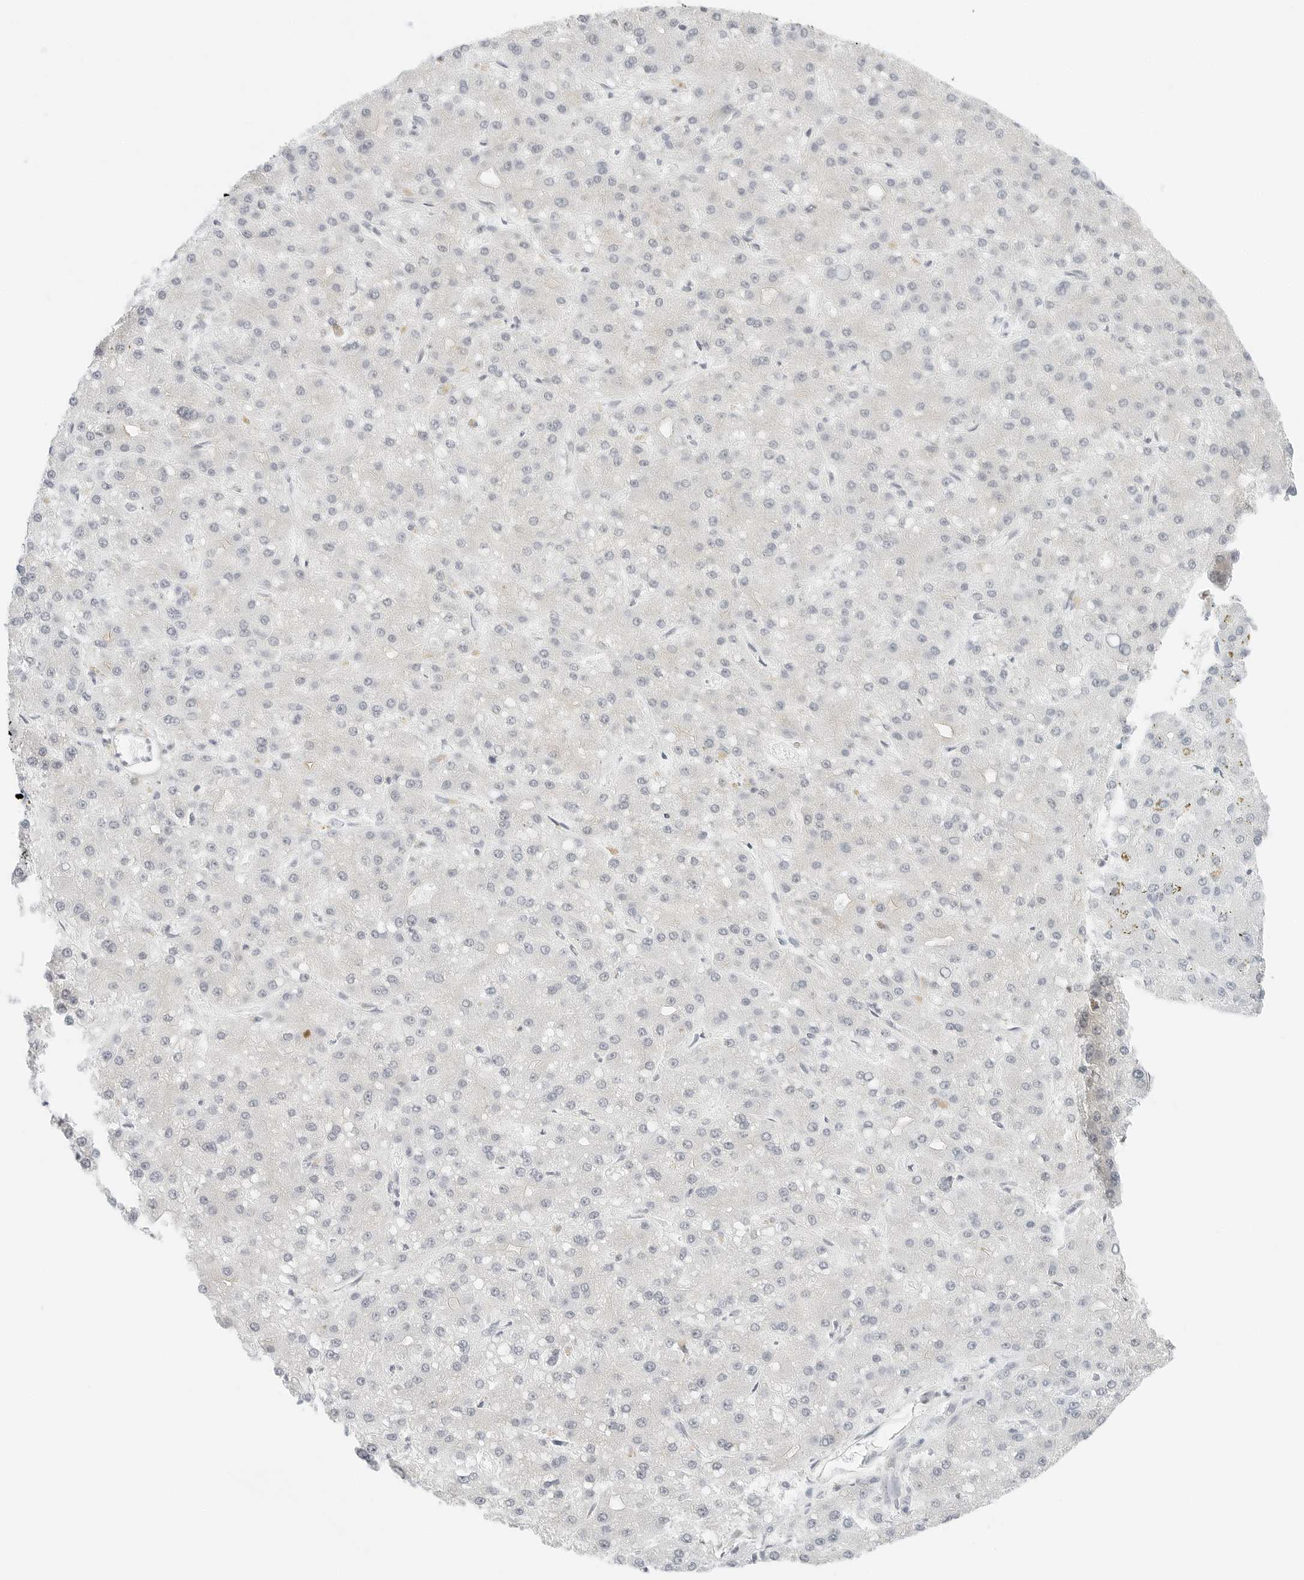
{"staining": {"intensity": "negative", "quantity": "none", "location": "none"}, "tissue": "liver cancer", "cell_type": "Tumor cells", "image_type": "cancer", "snomed": [{"axis": "morphology", "description": "Carcinoma, Hepatocellular, NOS"}, {"axis": "topography", "description": "Liver"}], "caption": "There is no significant expression in tumor cells of liver hepatocellular carcinoma. The staining was performed using DAB (3,3'-diaminobenzidine) to visualize the protein expression in brown, while the nuclei were stained in blue with hematoxylin (Magnification: 20x).", "gene": "IQCC", "patient": {"sex": "male", "age": 67}}